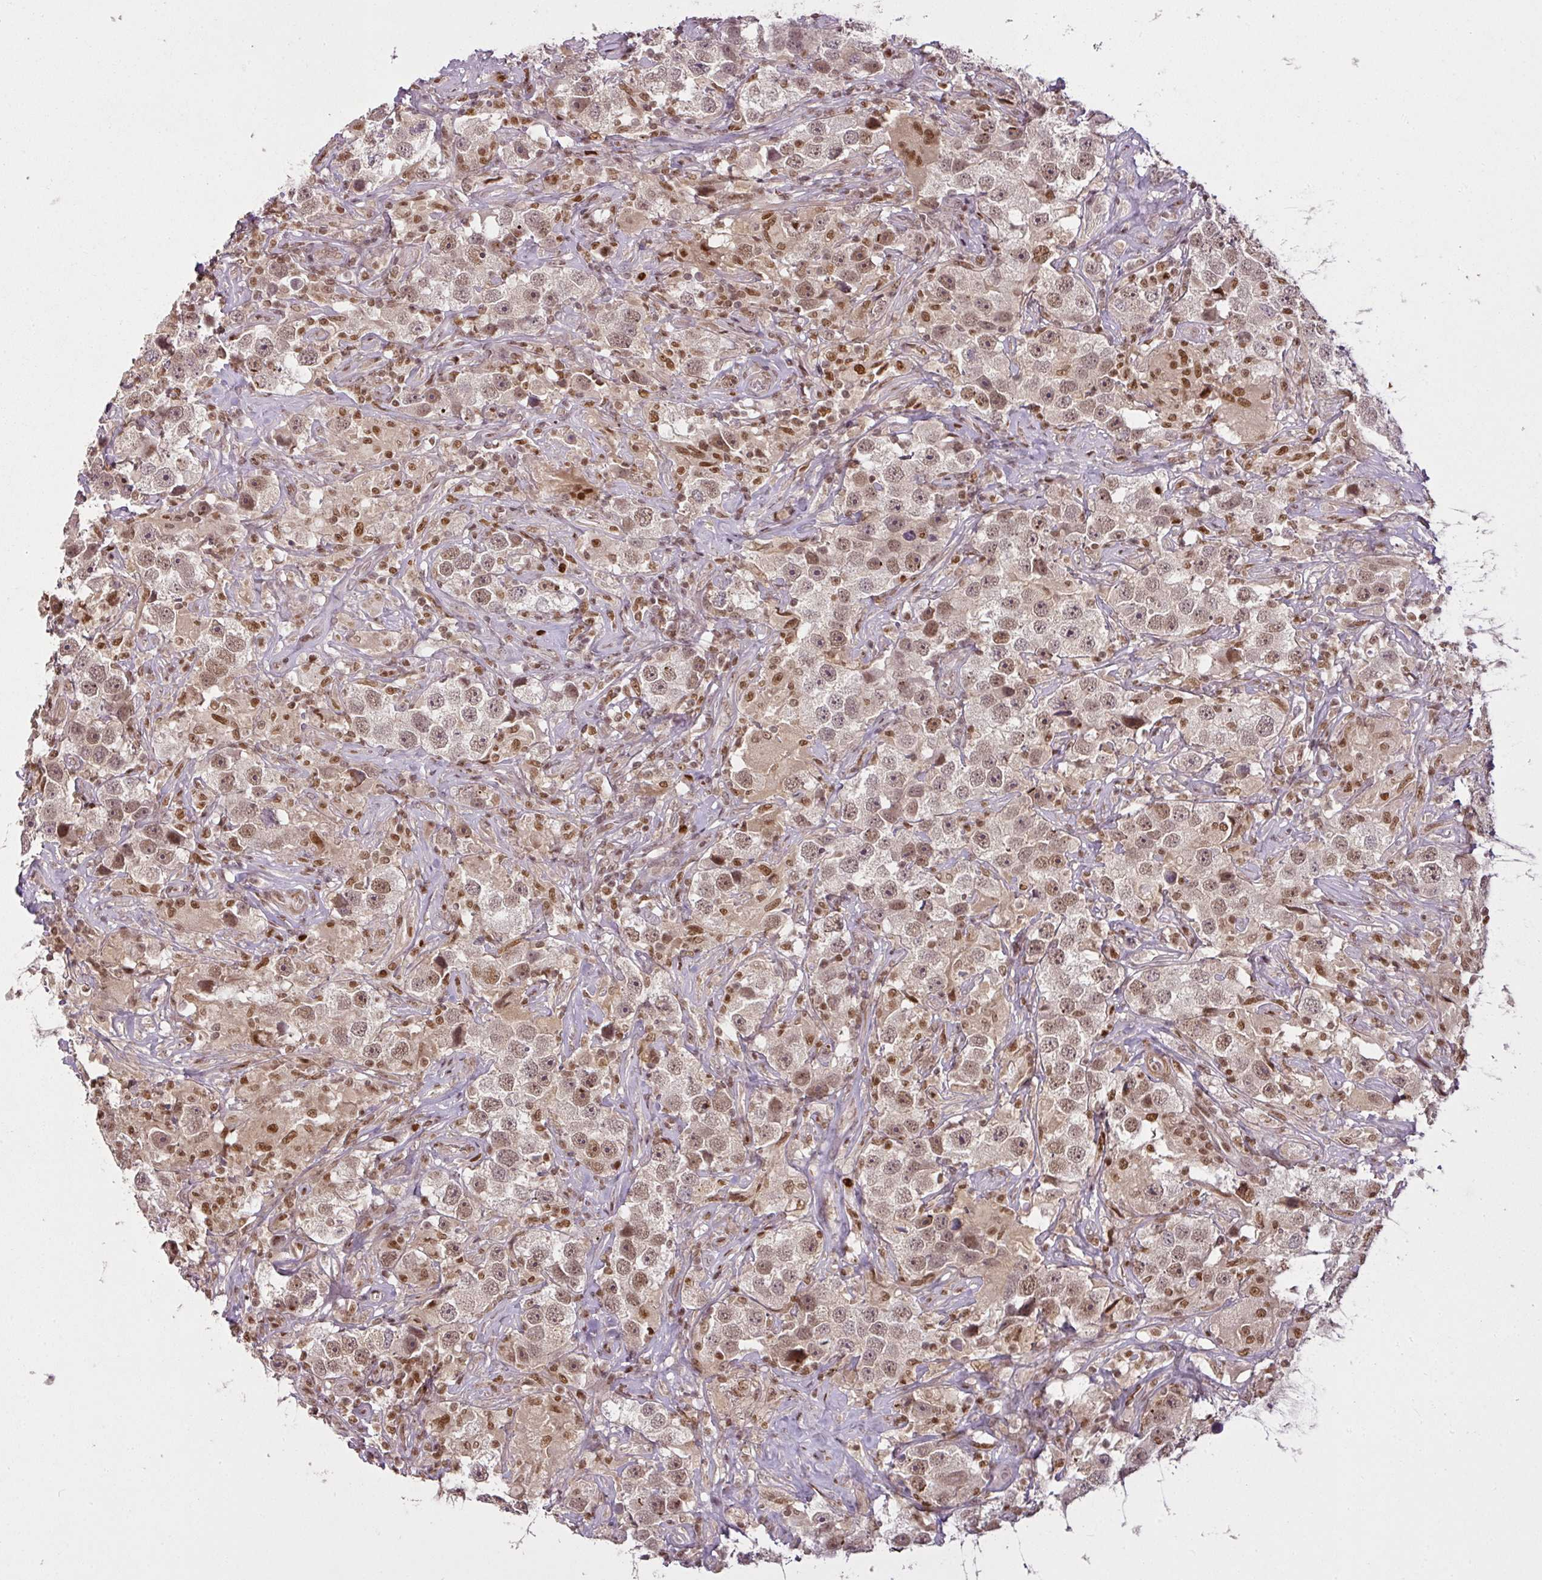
{"staining": {"intensity": "moderate", "quantity": ">75%", "location": "nuclear"}, "tissue": "testis cancer", "cell_type": "Tumor cells", "image_type": "cancer", "snomed": [{"axis": "morphology", "description": "Seminoma, NOS"}, {"axis": "topography", "description": "Testis"}], "caption": "Protein analysis of testis cancer tissue exhibits moderate nuclear staining in approximately >75% of tumor cells.", "gene": "GPRIN2", "patient": {"sex": "male", "age": 49}}